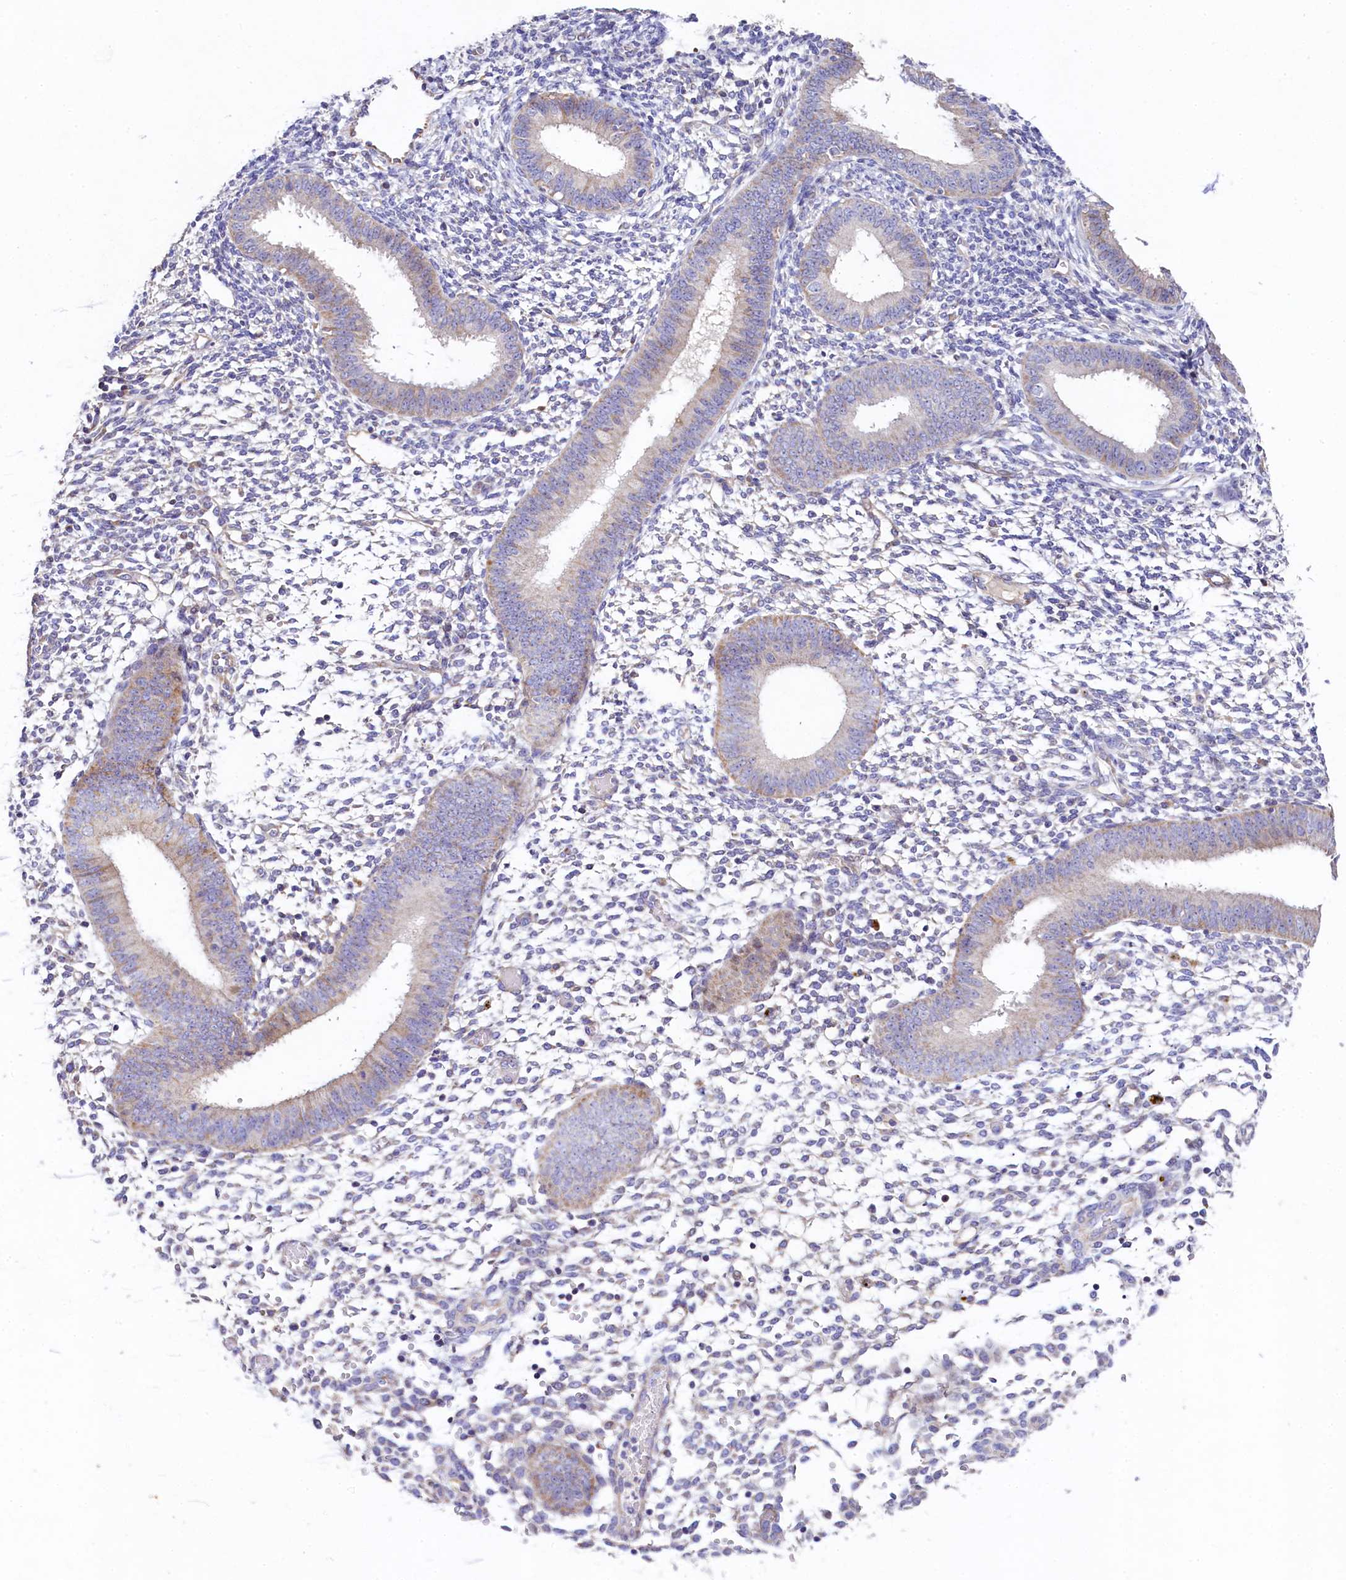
{"staining": {"intensity": "negative", "quantity": "none", "location": "none"}, "tissue": "endometrium", "cell_type": "Cells in endometrial stroma", "image_type": "normal", "snomed": [{"axis": "morphology", "description": "Normal tissue, NOS"}, {"axis": "topography", "description": "Uterus"}, {"axis": "topography", "description": "Endometrium"}], "caption": "A high-resolution micrograph shows immunohistochemistry (IHC) staining of normal endometrium, which reveals no significant expression in cells in endometrial stroma. Brightfield microscopy of immunohistochemistry (IHC) stained with DAB (brown) and hematoxylin (blue), captured at high magnification.", "gene": "FXYD6", "patient": {"sex": "female", "age": 48}}